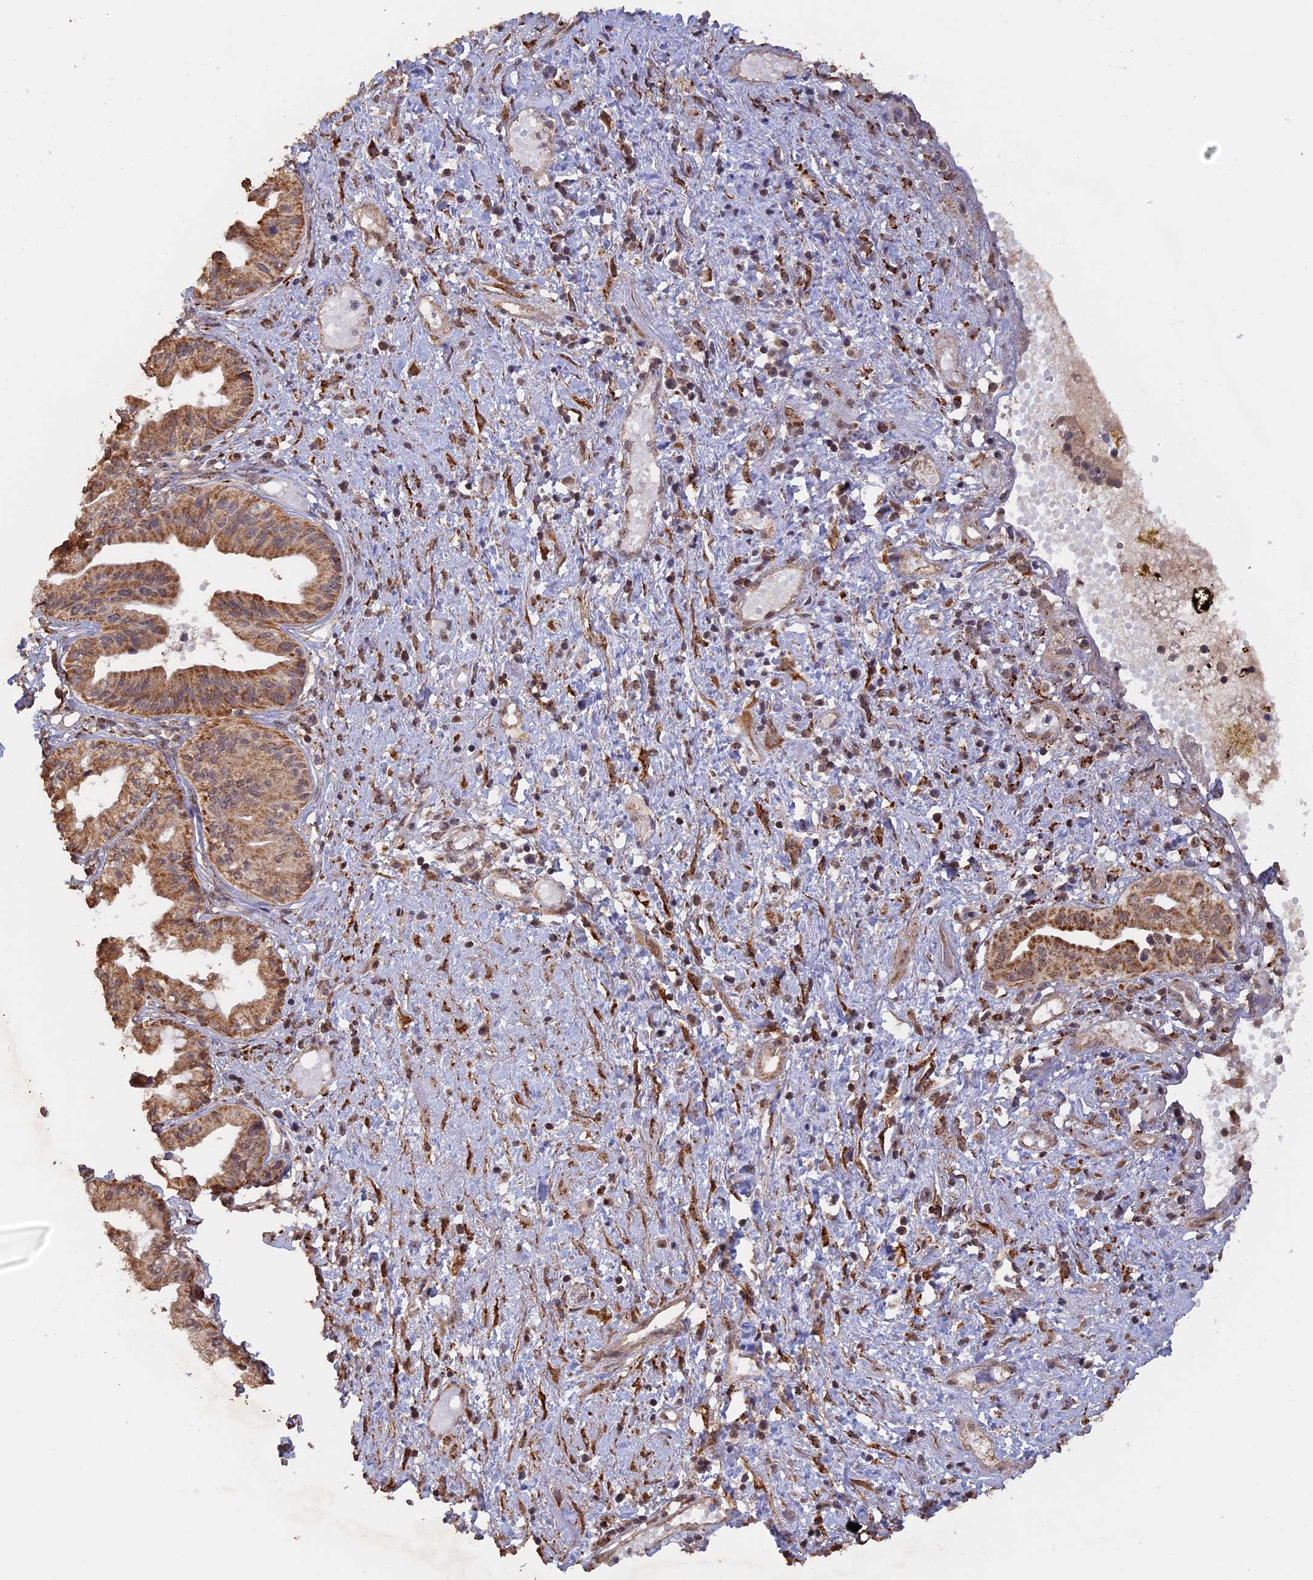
{"staining": {"intensity": "moderate", "quantity": ">75%", "location": "cytoplasmic/membranous,nuclear"}, "tissue": "pancreatic cancer", "cell_type": "Tumor cells", "image_type": "cancer", "snomed": [{"axis": "morphology", "description": "Adenocarcinoma, NOS"}, {"axis": "topography", "description": "Pancreas"}], "caption": "Immunohistochemistry (IHC) histopathology image of neoplastic tissue: human adenocarcinoma (pancreatic) stained using immunohistochemistry exhibits medium levels of moderate protein expression localized specifically in the cytoplasmic/membranous and nuclear of tumor cells, appearing as a cytoplasmic/membranous and nuclear brown color.", "gene": "FAM210B", "patient": {"sex": "female", "age": 50}}